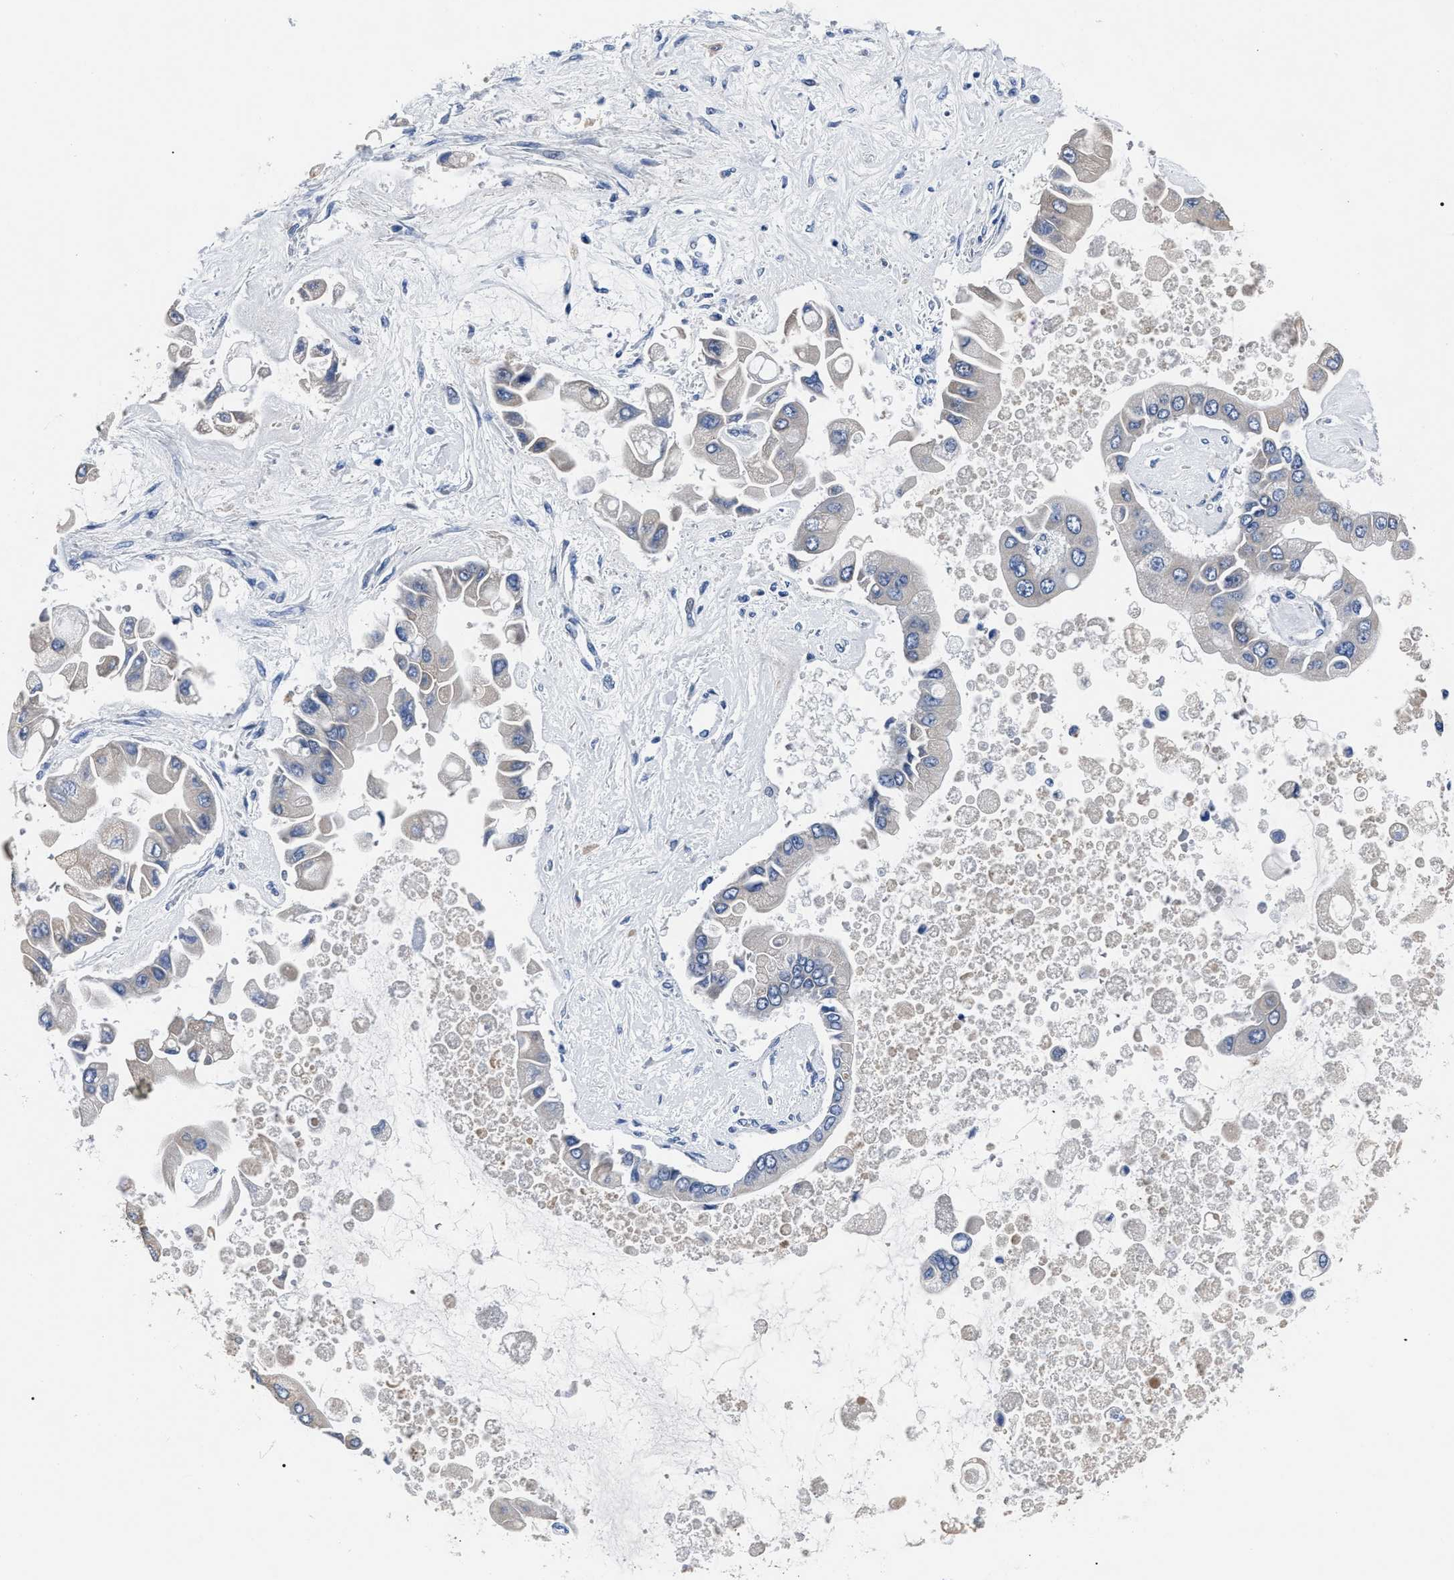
{"staining": {"intensity": "negative", "quantity": "none", "location": "none"}, "tissue": "liver cancer", "cell_type": "Tumor cells", "image_type": "cancer", "snomed": [{"axis": "morphology", "description": "Cholangiocarcinoma"}, {"axis": "topography", "description": "Liver"}], "caption": "Immunohistochemical staining of cholangiocarcinoma (liver) reveals no significant staining in tumor cells. (Brightfield microscopy of DAB immunohistochemistry at high magnification).", "gene": "MOV10L1", "patient": {"sex": "male", "age": 50}}